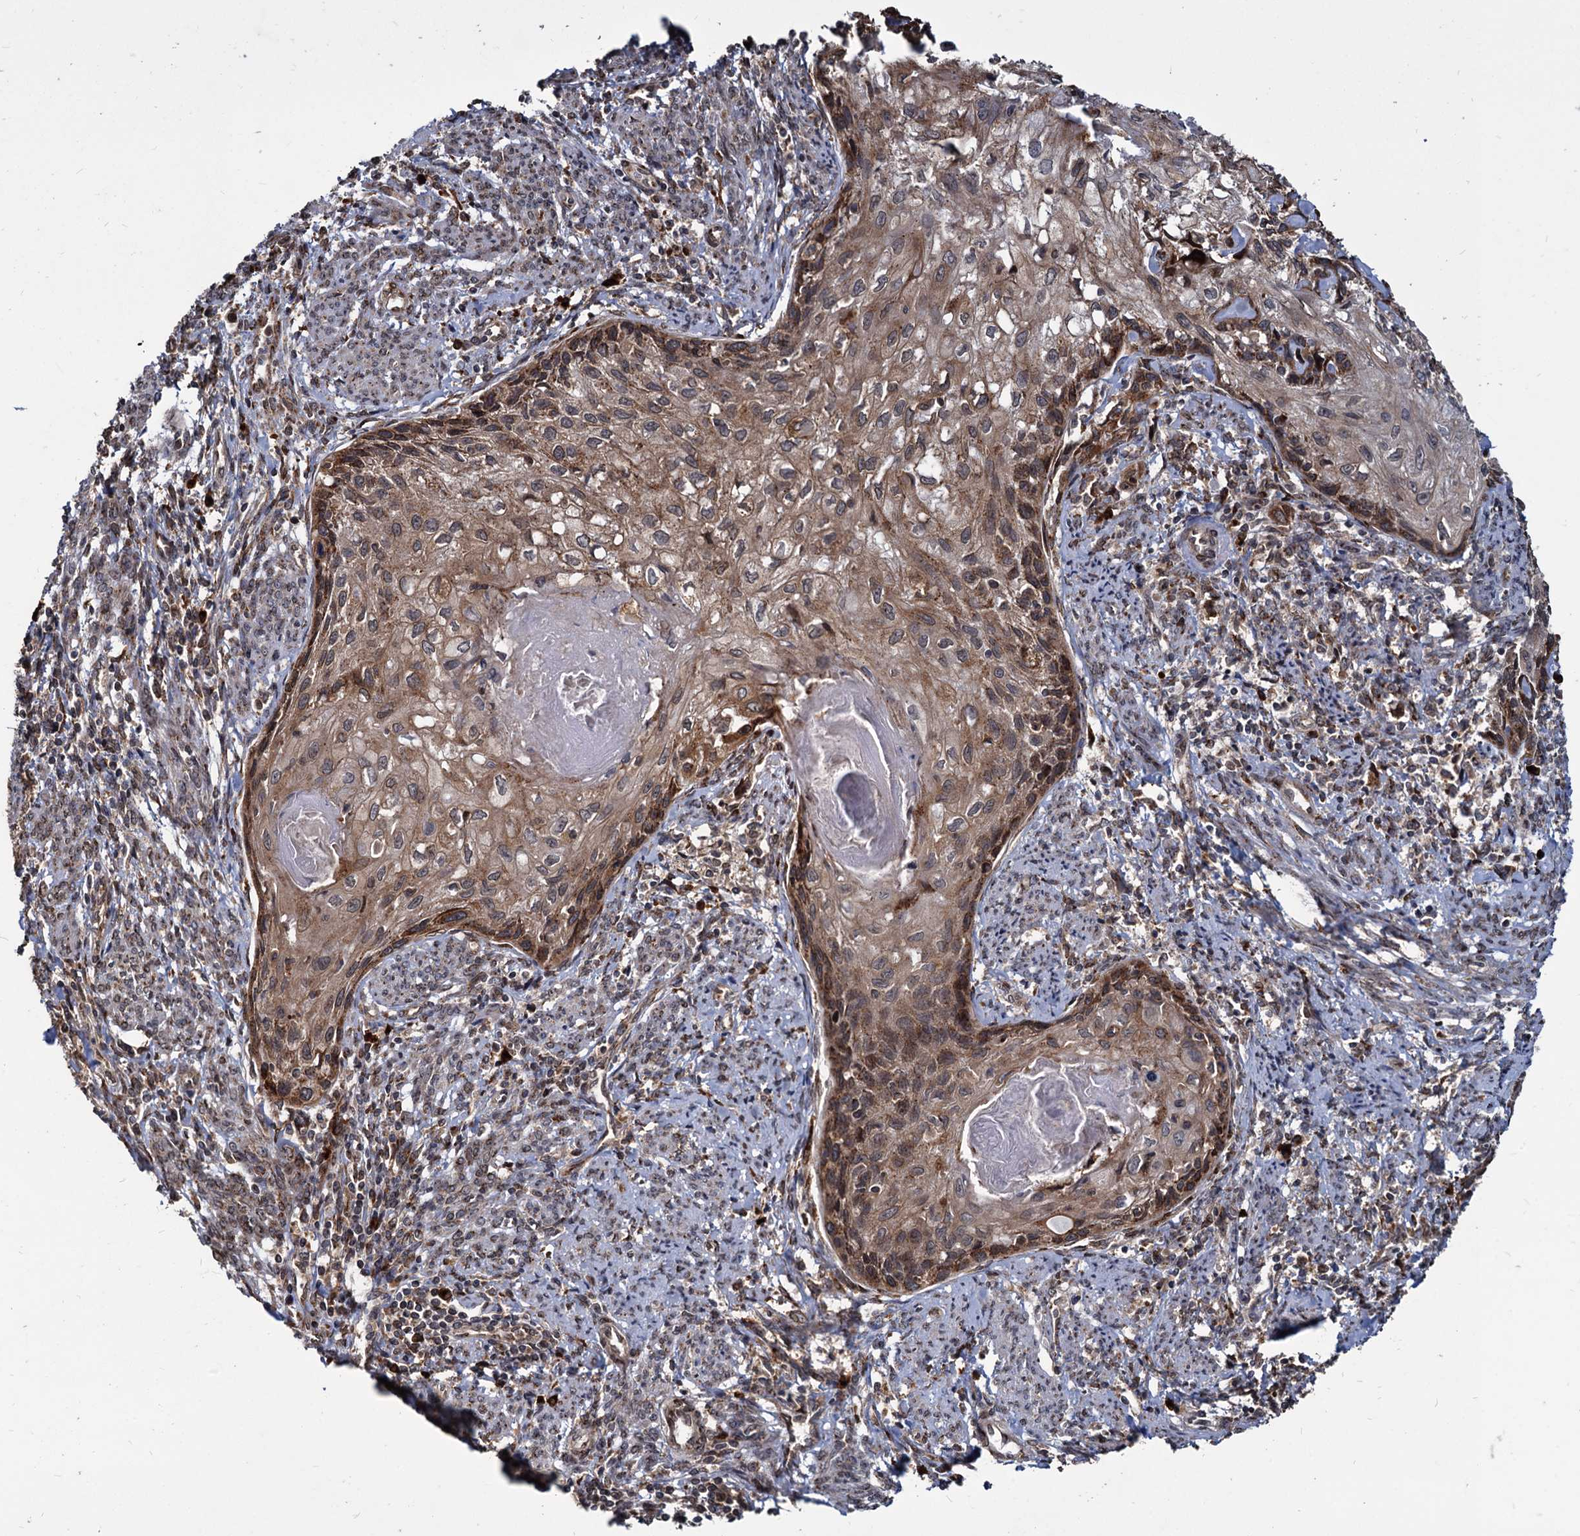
{"staining": {"intensity": "moderate", "quantity": ">75%", "location": "cytoplasmic/membranous"}, "tissue": "cervical cancer", "cell_type": "Tumor cells", "image_type": "cancer", "snomed": [{"axis": "morphology", "description": "Squamous cell carcinoma, NOS"}, {"axis": "topography", "description": "Cervix"}], "caption": "This photomicrograph shows IHC staining of cervical cancer (squamous cell carcinoma), with medium moderate cytoplasmic/membranous staining in about >75% of tumor cells.", "gene": "SAAL1", "patient": {"sex": "female", "age": 67}}